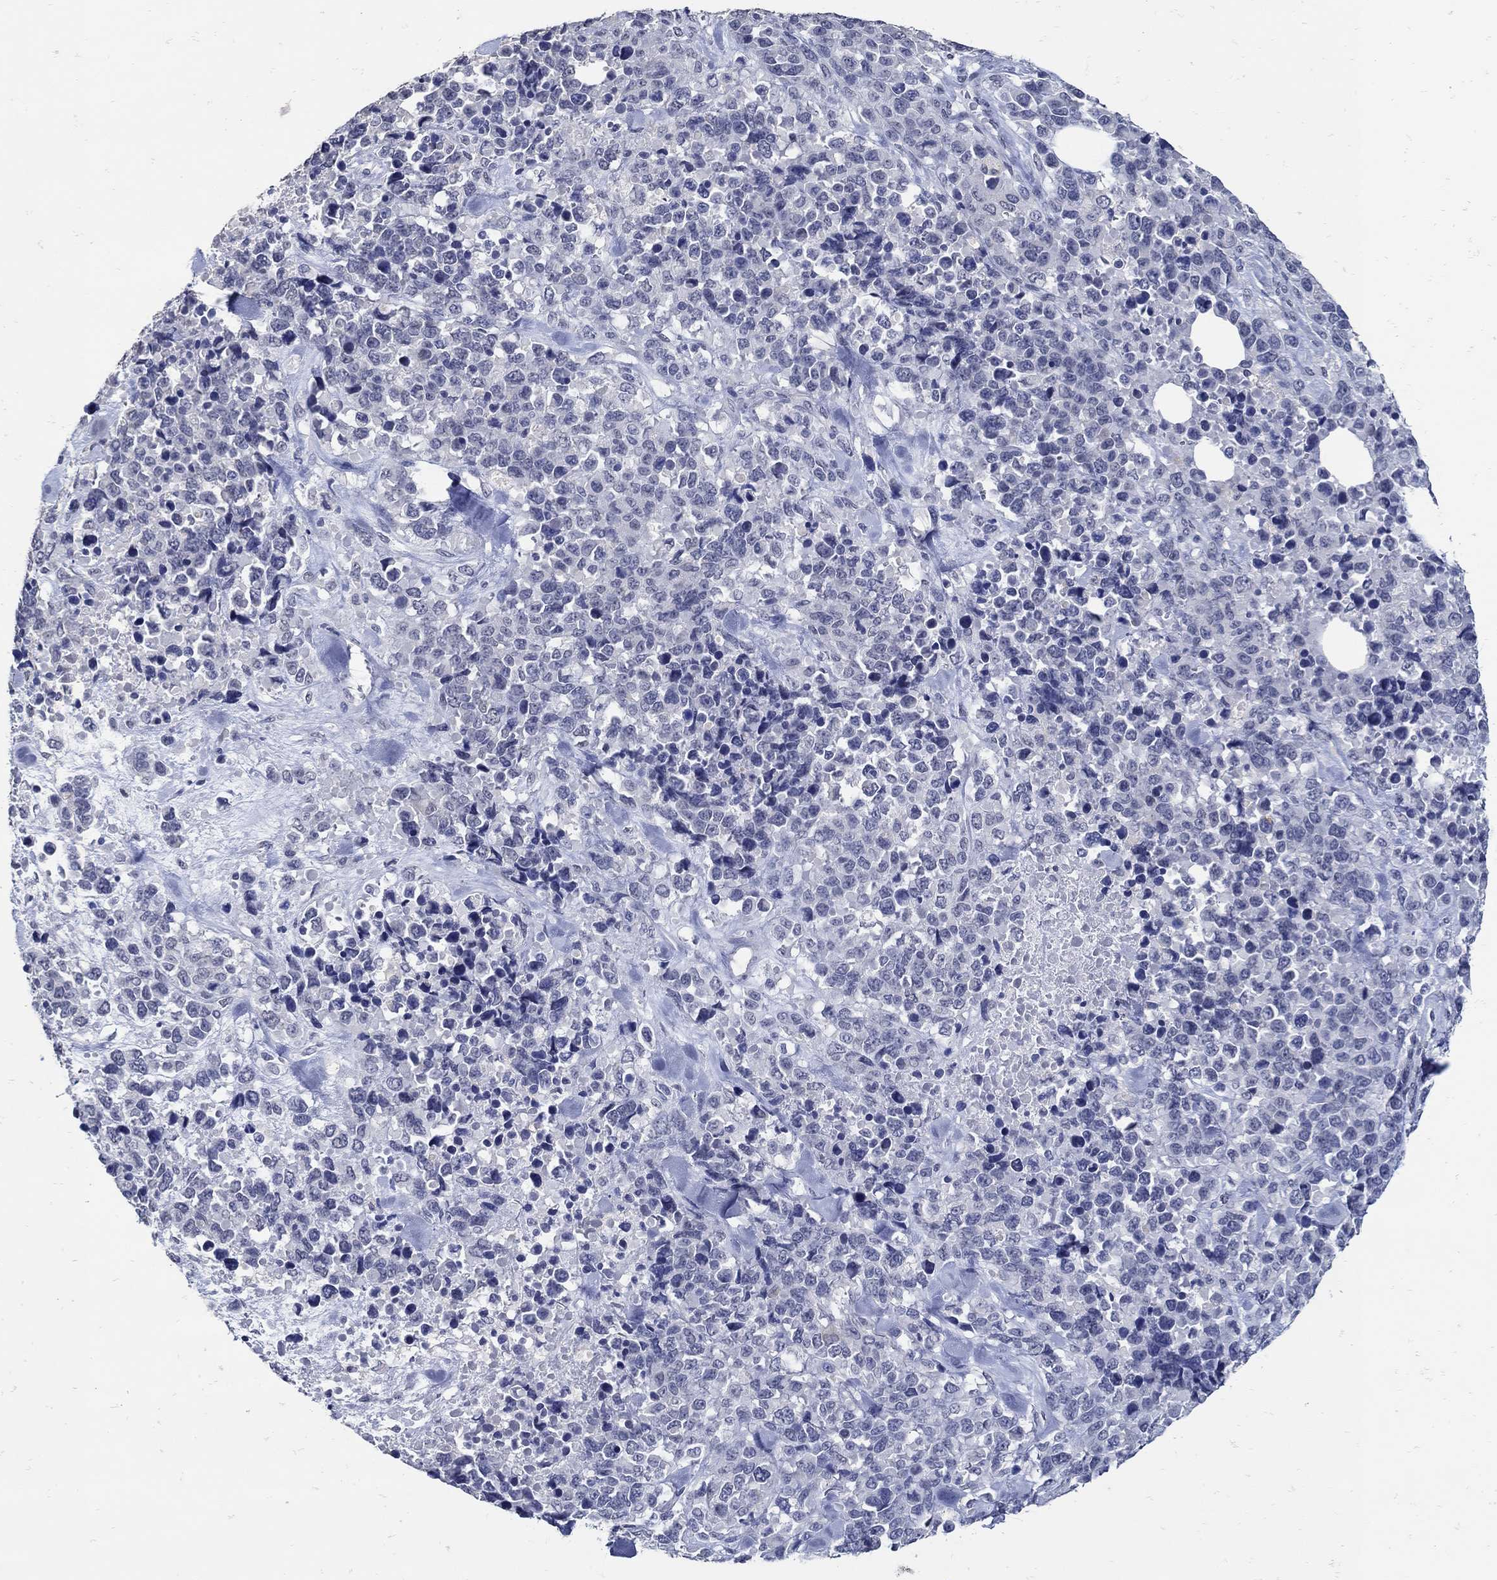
{"staining": {"intensity": "negative", "quantity": "none", "location": "none"}, "tissue": "melanoma", "cell_type": "Tumor cells", "image_type": "cancer", "snomed": [{"axis": "morphology", "description": "Malignant melanoma, Metastatic site"}, {"axis": "topography", "description": "Skin"}], "caption": "IHC histopathology image of neoplastic tissue: melanoma stained with DAB (3,3'-diaminobenzidine) displays no significant protein positivity in tumor cells.", "gene": "KCNN3", "patient": {"sex": "male", "age": 84}}